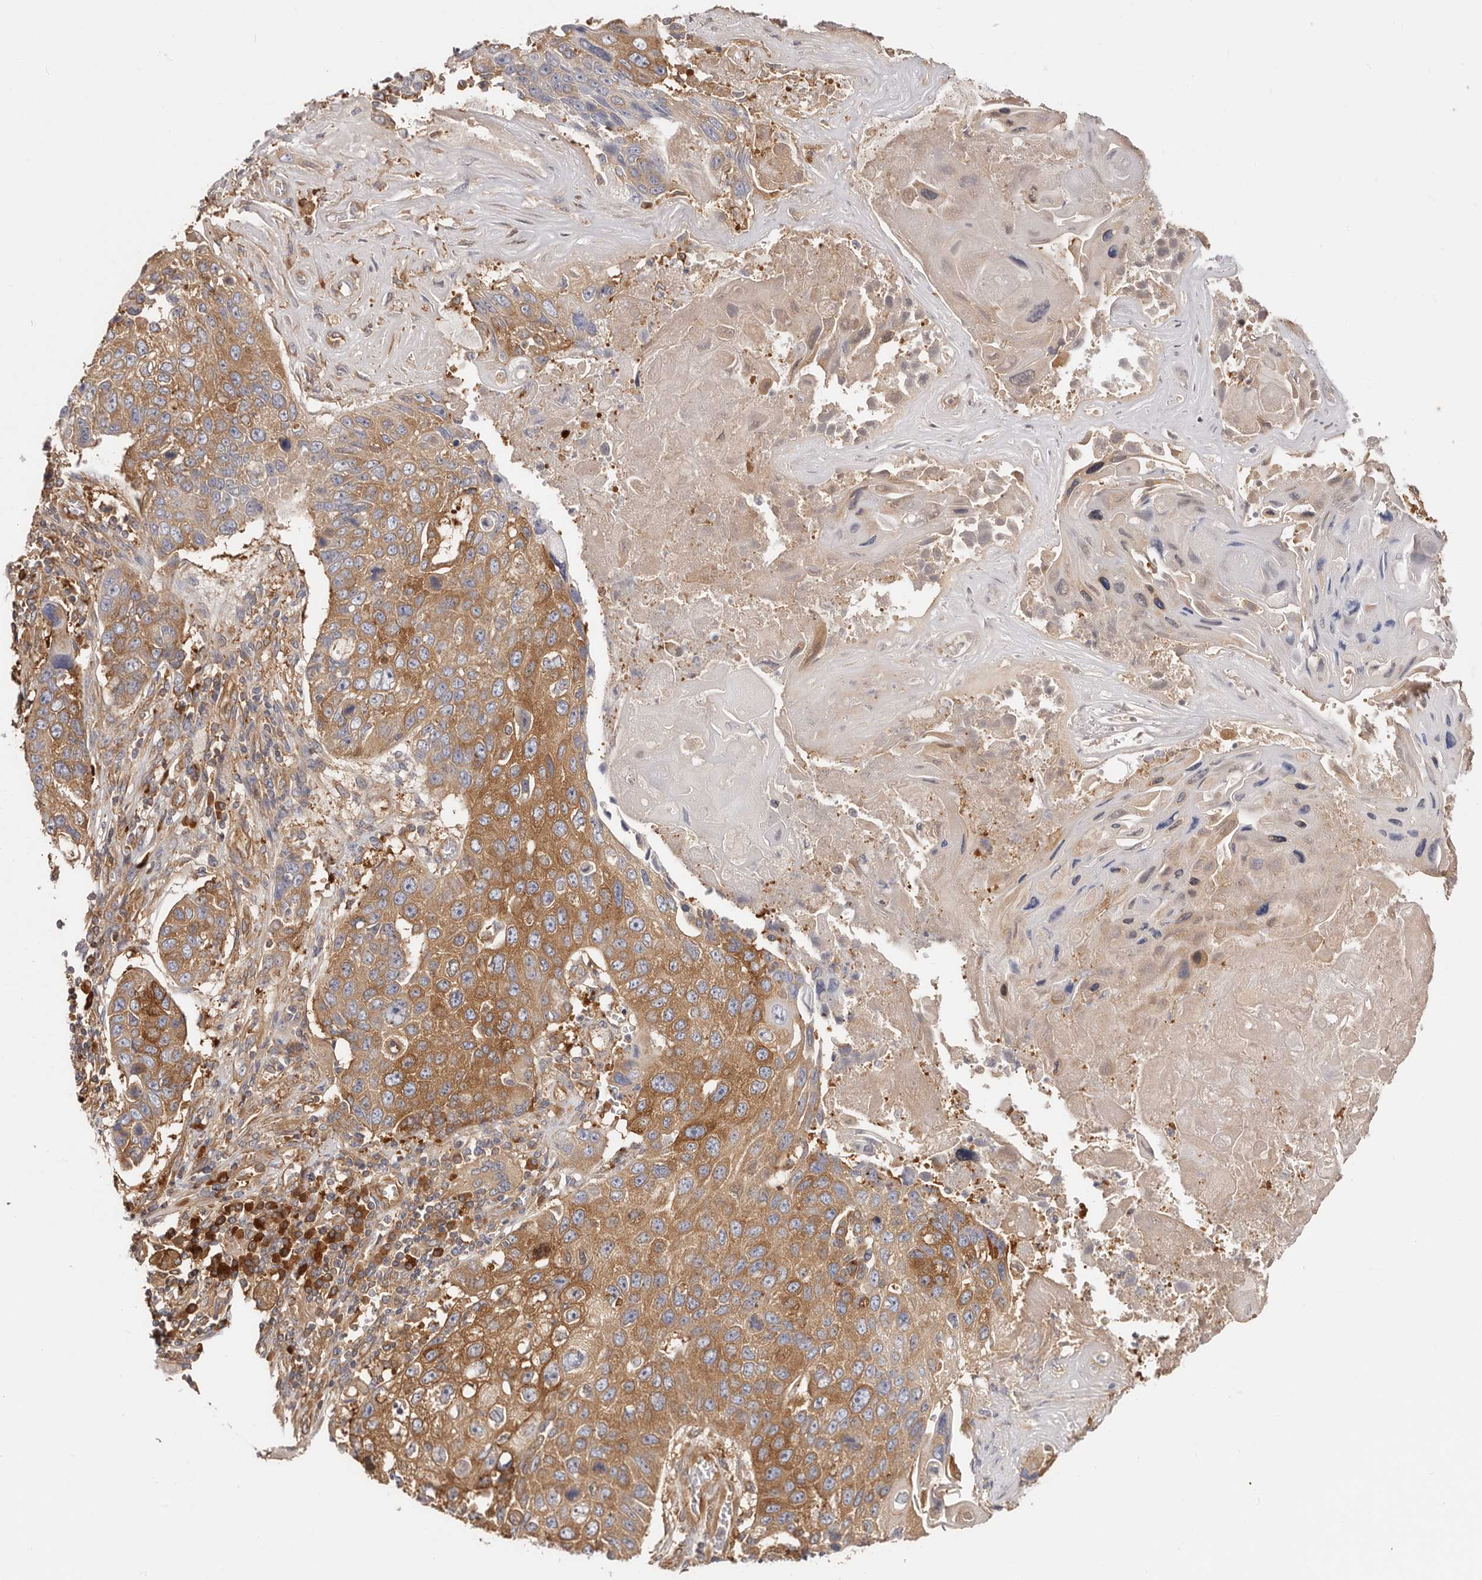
{"staining": {"intensity": "moderate", "quantity": ">75%", "location": "cytoplasmic/membranous"}, "tissue": "lung cancer", "cell_type": "Tumor cells", "image_type": "cancer", "snomed": [{"axis": "morphology", "description": "Squamous cell carcinoma, NOS"}, {"axis": "topography", "description": "Lung"}], "caption": "Brown immunohistochemical staining in squamous cell carcinoma (lung) demonstrates moderate cytoplasmic/membranous expression in about >75% of tumor cells.", "gene": "EPRS1", "patient": {"sex": "male", "age": 61}}